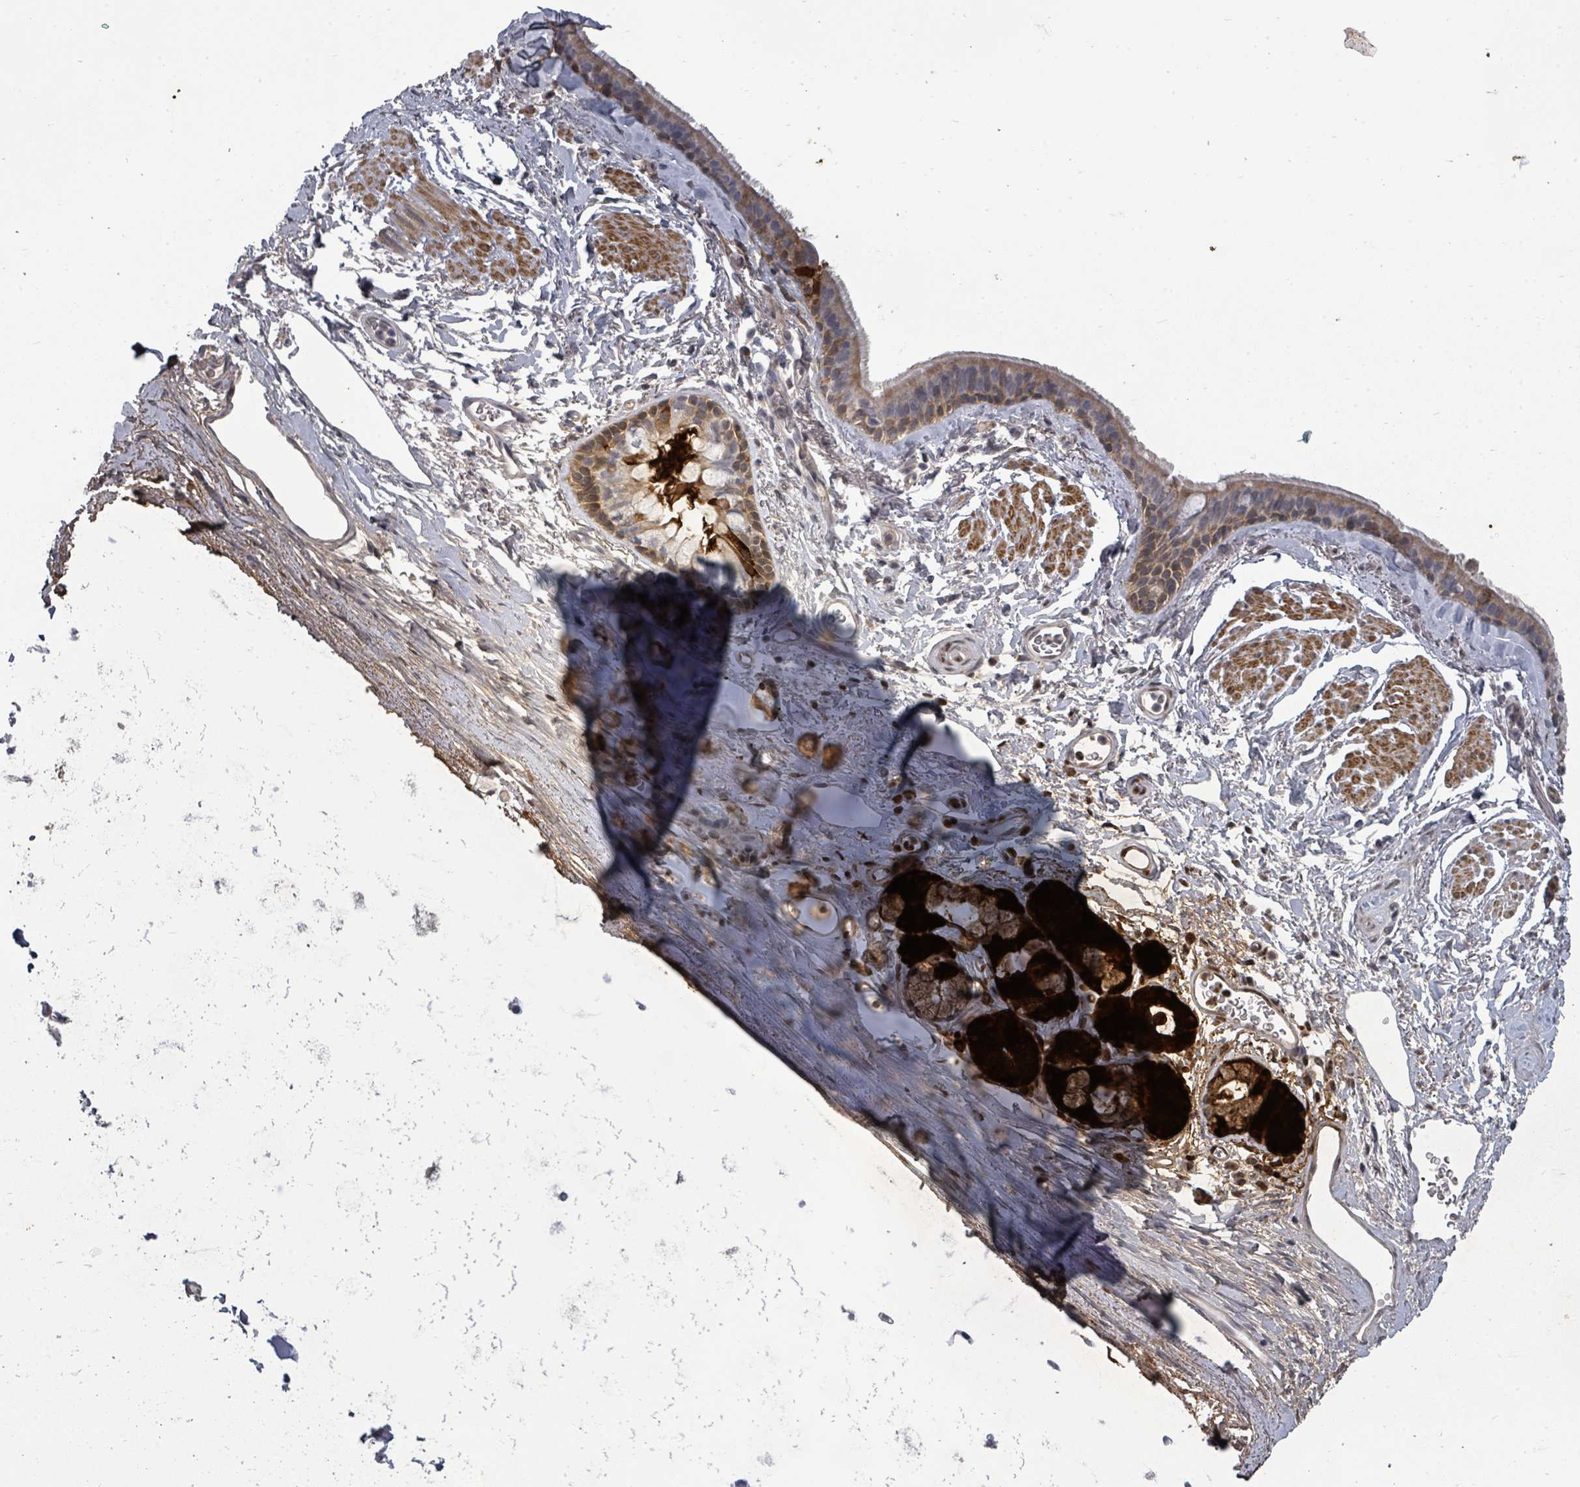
{"staining": {"intensity": "strong", "quantity": "25%-75%", "location": "cytoplasmic/membranous"}, "tissue": "bronchus", "cell_type": "Respiratory epithelial cells", "image_type": "normal", "snomed": [{"axis": "morphology", "description": "Normal tissue, NOS"}, {"axis": "topography", "description": "Lymph node"}, {"axis": "topography", "description": "Cartilage tissue"}, {"axis": "topography", "description": "Bronchus"}], "caption": "Immunohistochemical staining of normal bronchus reveals high levels of strong cytoplasmic/membranous expression in about 25%-75% of respiratory epithelial cells. Using DAB (3,3'-diaminobenzidine) (brown) and hematoxylin (blue) stains, captured at high magnification using brightfield microscopy.", "gene": "PTPN20", "patient": {"sex": "female", "age": 70}}